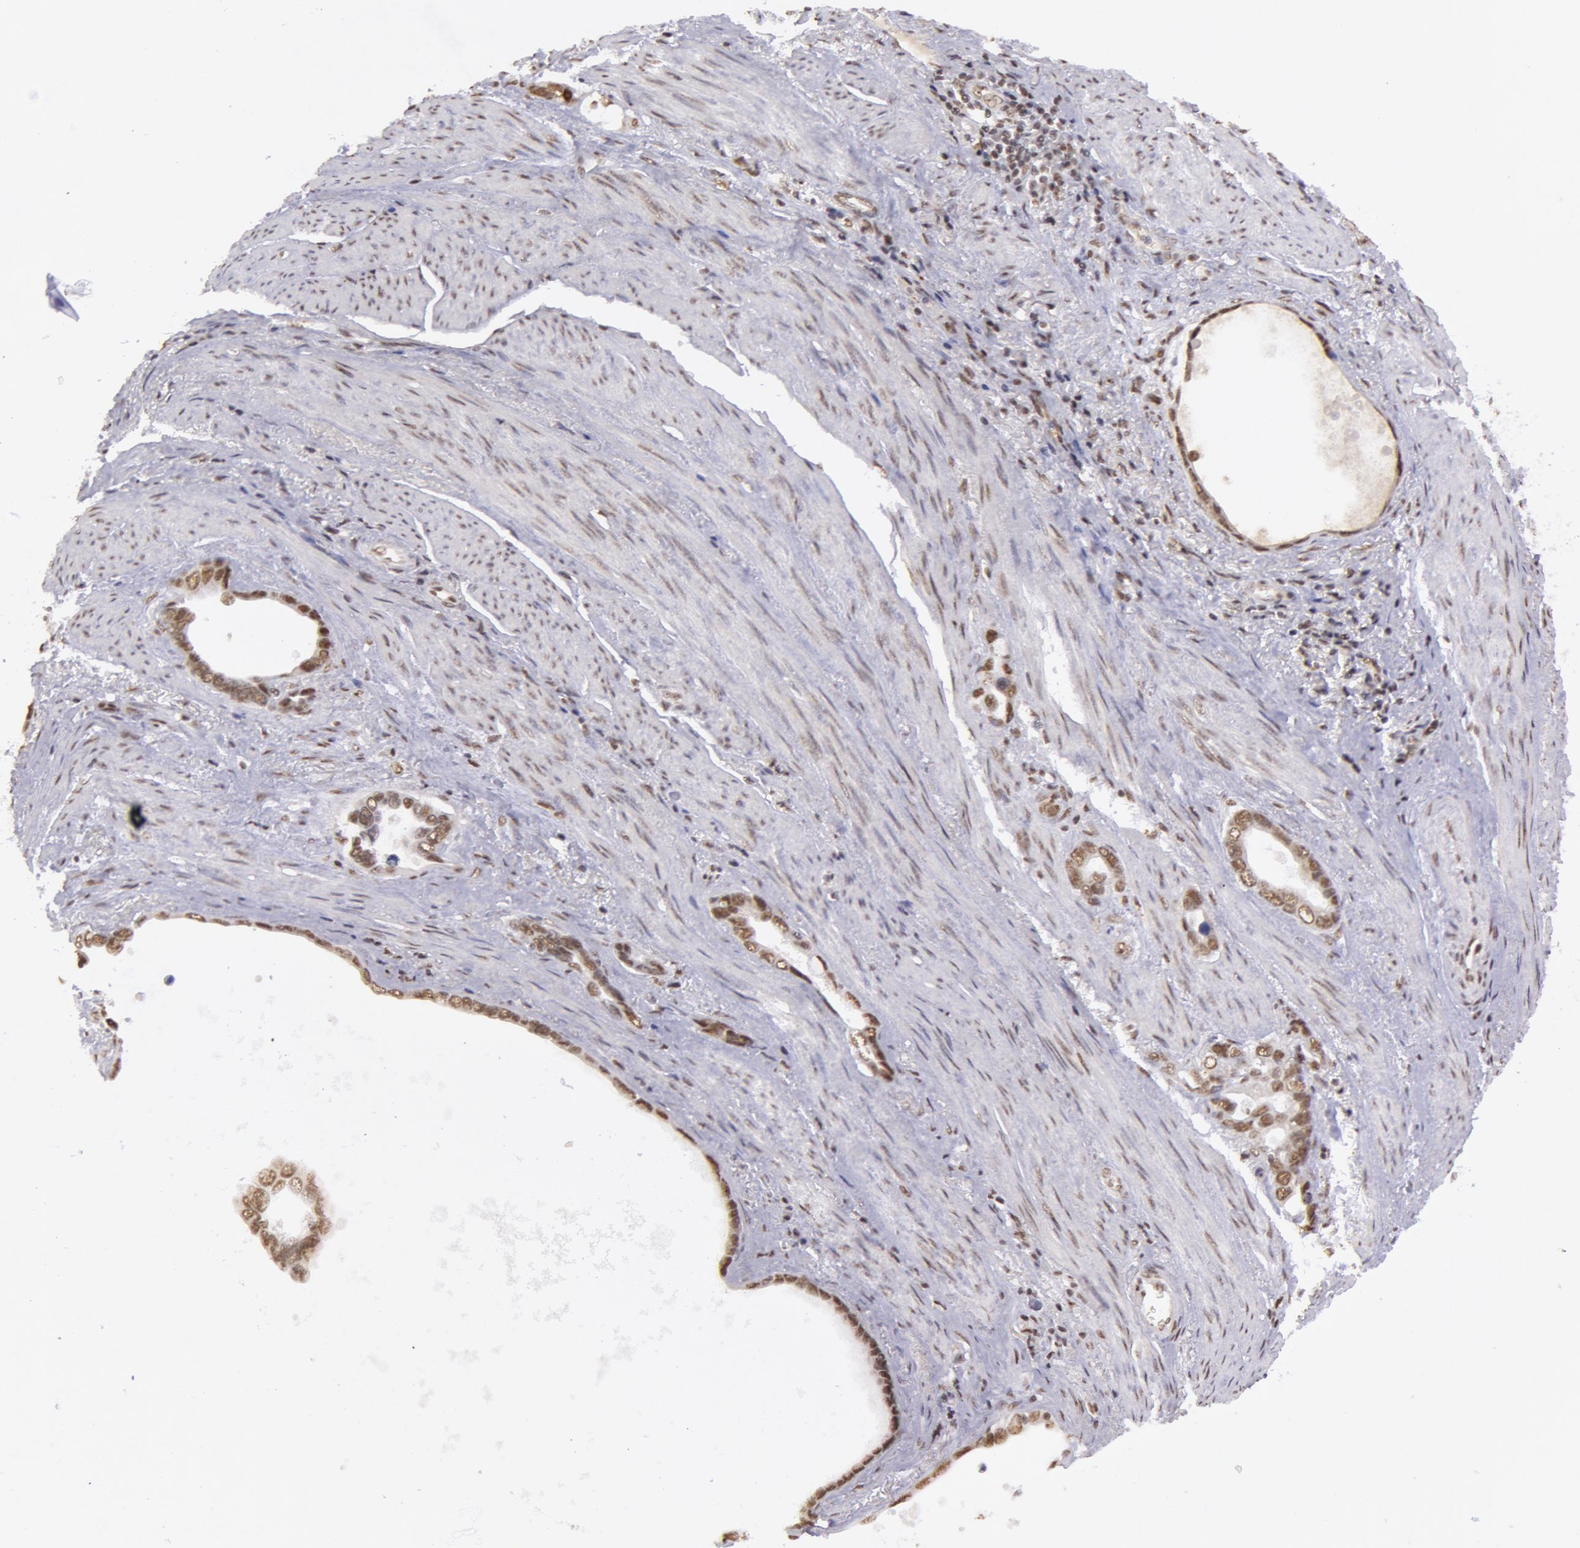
{"staining": {"intensity": "moderate", "quantity": "25%-75%", "location": "cytoplasmic/membranous,nuclear"}, "tissue": "stomach cancer", "cell_type": "Tumor cells", "image_type": "cancer", "snomed": [{"axis": "morphology", "description": "Adenocarcinoma, NOS"}, {"axis": "topography", "description": "Stomach"}], "caption": "The micrograph displays staining of stomach adenocarcinoma, revealing moderate cytoplasmic/membranous and nuclear protein expression (brown color) within tumor cells.", "gene": "VRTN", "patient": {"sex": "male", "age": 78}}